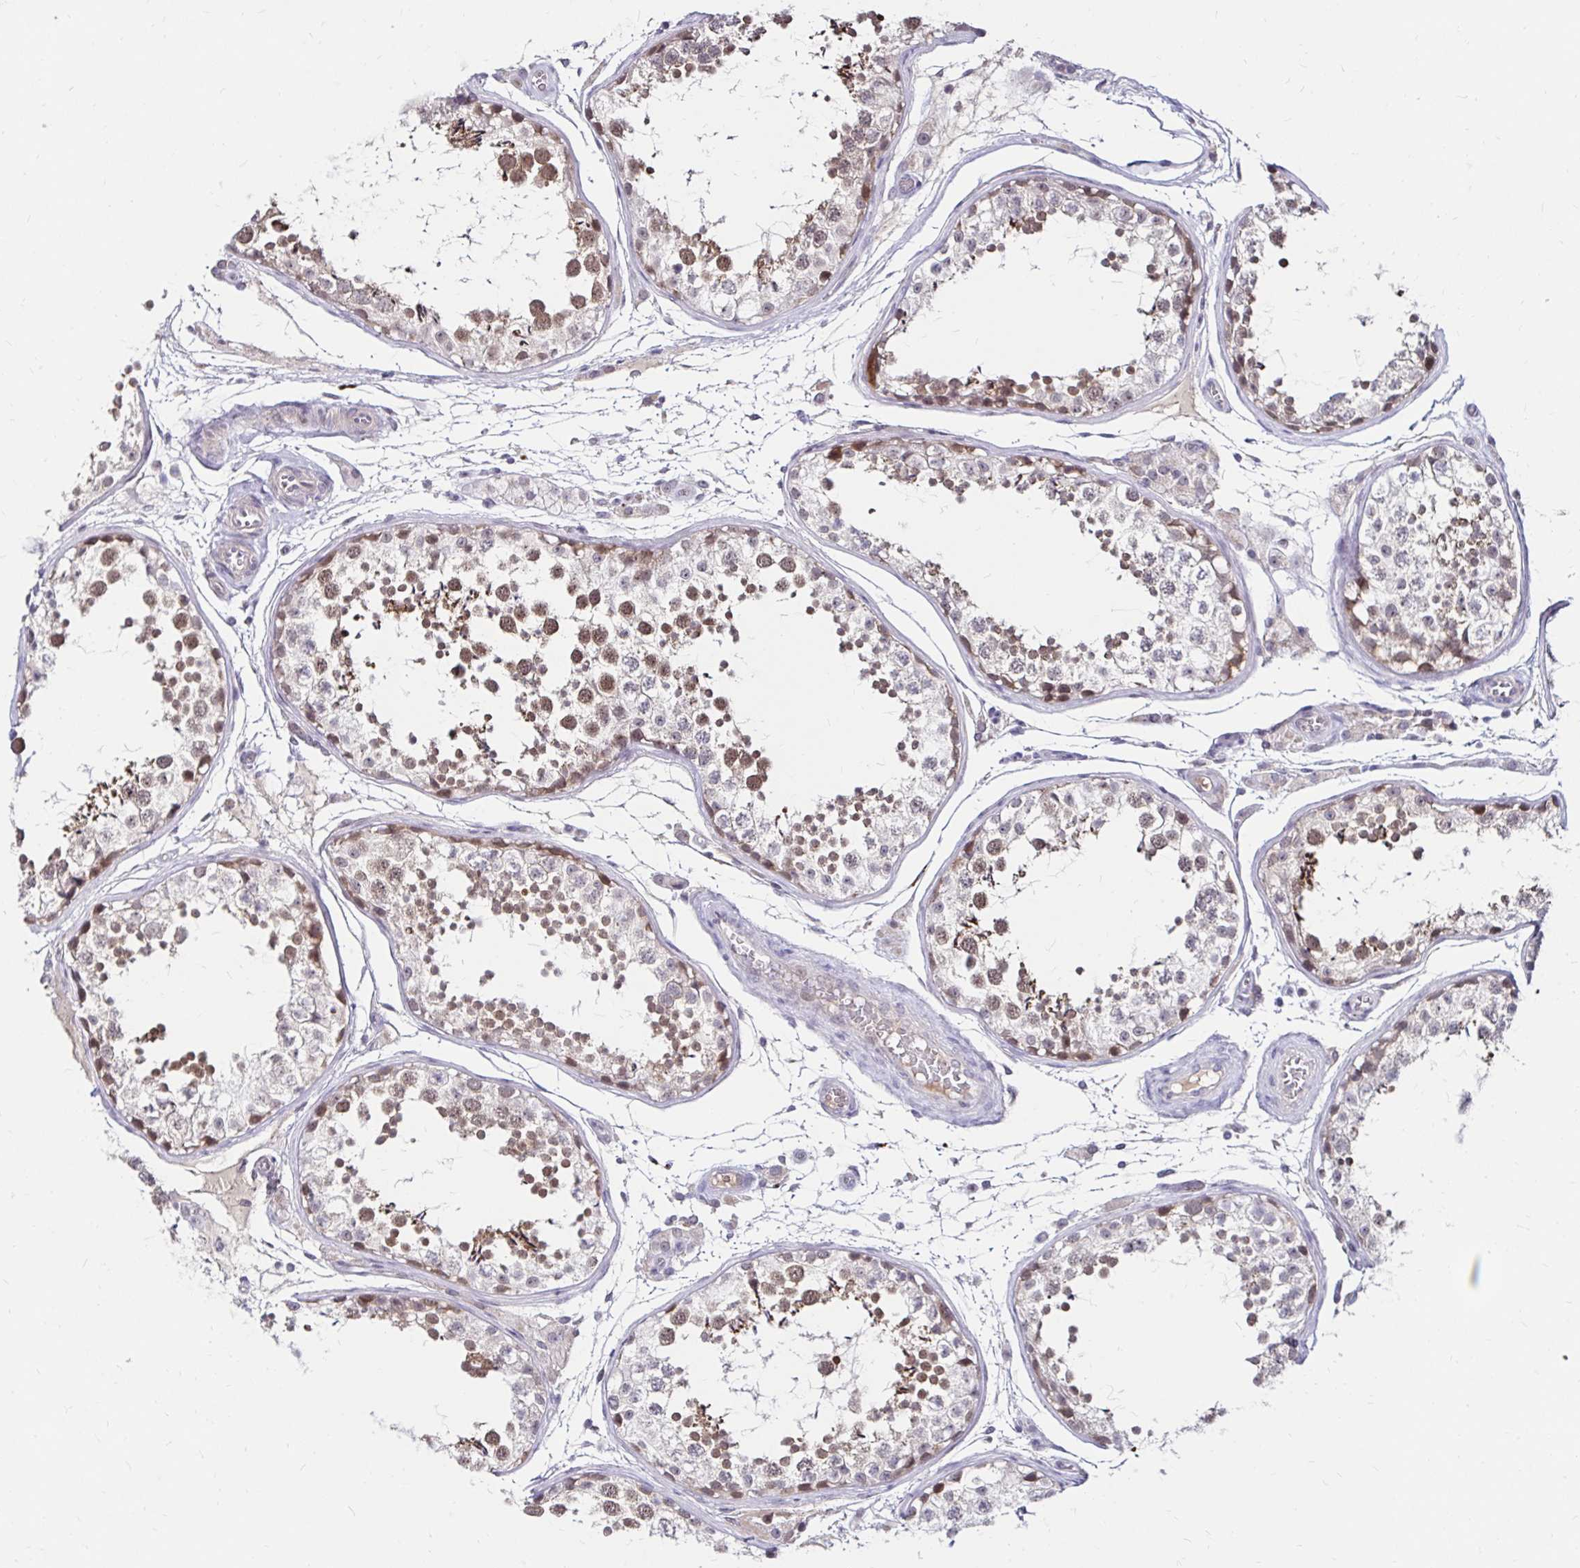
{"staining": {"intensity": "moderate", "quantity": "25%-75%", "location": "cytoplasmic/membranous,nuclear"}, "tissue": "testis", "cell_type": "Cells in seminiferous ducts", "image_type": "normal", "snomed": [{"axis": "morphology", "description": "Normal tissue, NOS"}, {"axis": "topography", "description": "Testis"}], "caption": "Immunohistochemistry (IHC) (DAB (3,3'-diaminobenzidine)) staining of unremarkable human testis displays moderate cytoplasmic/membranous,nuclear protein staining in approximately 25%-75% of cells in seminiferous ducts. (IHC, brightfield microscopy, high magnification).", "gene": "GUCY1A1", "patient": {"sex": "male", "age": 29}}